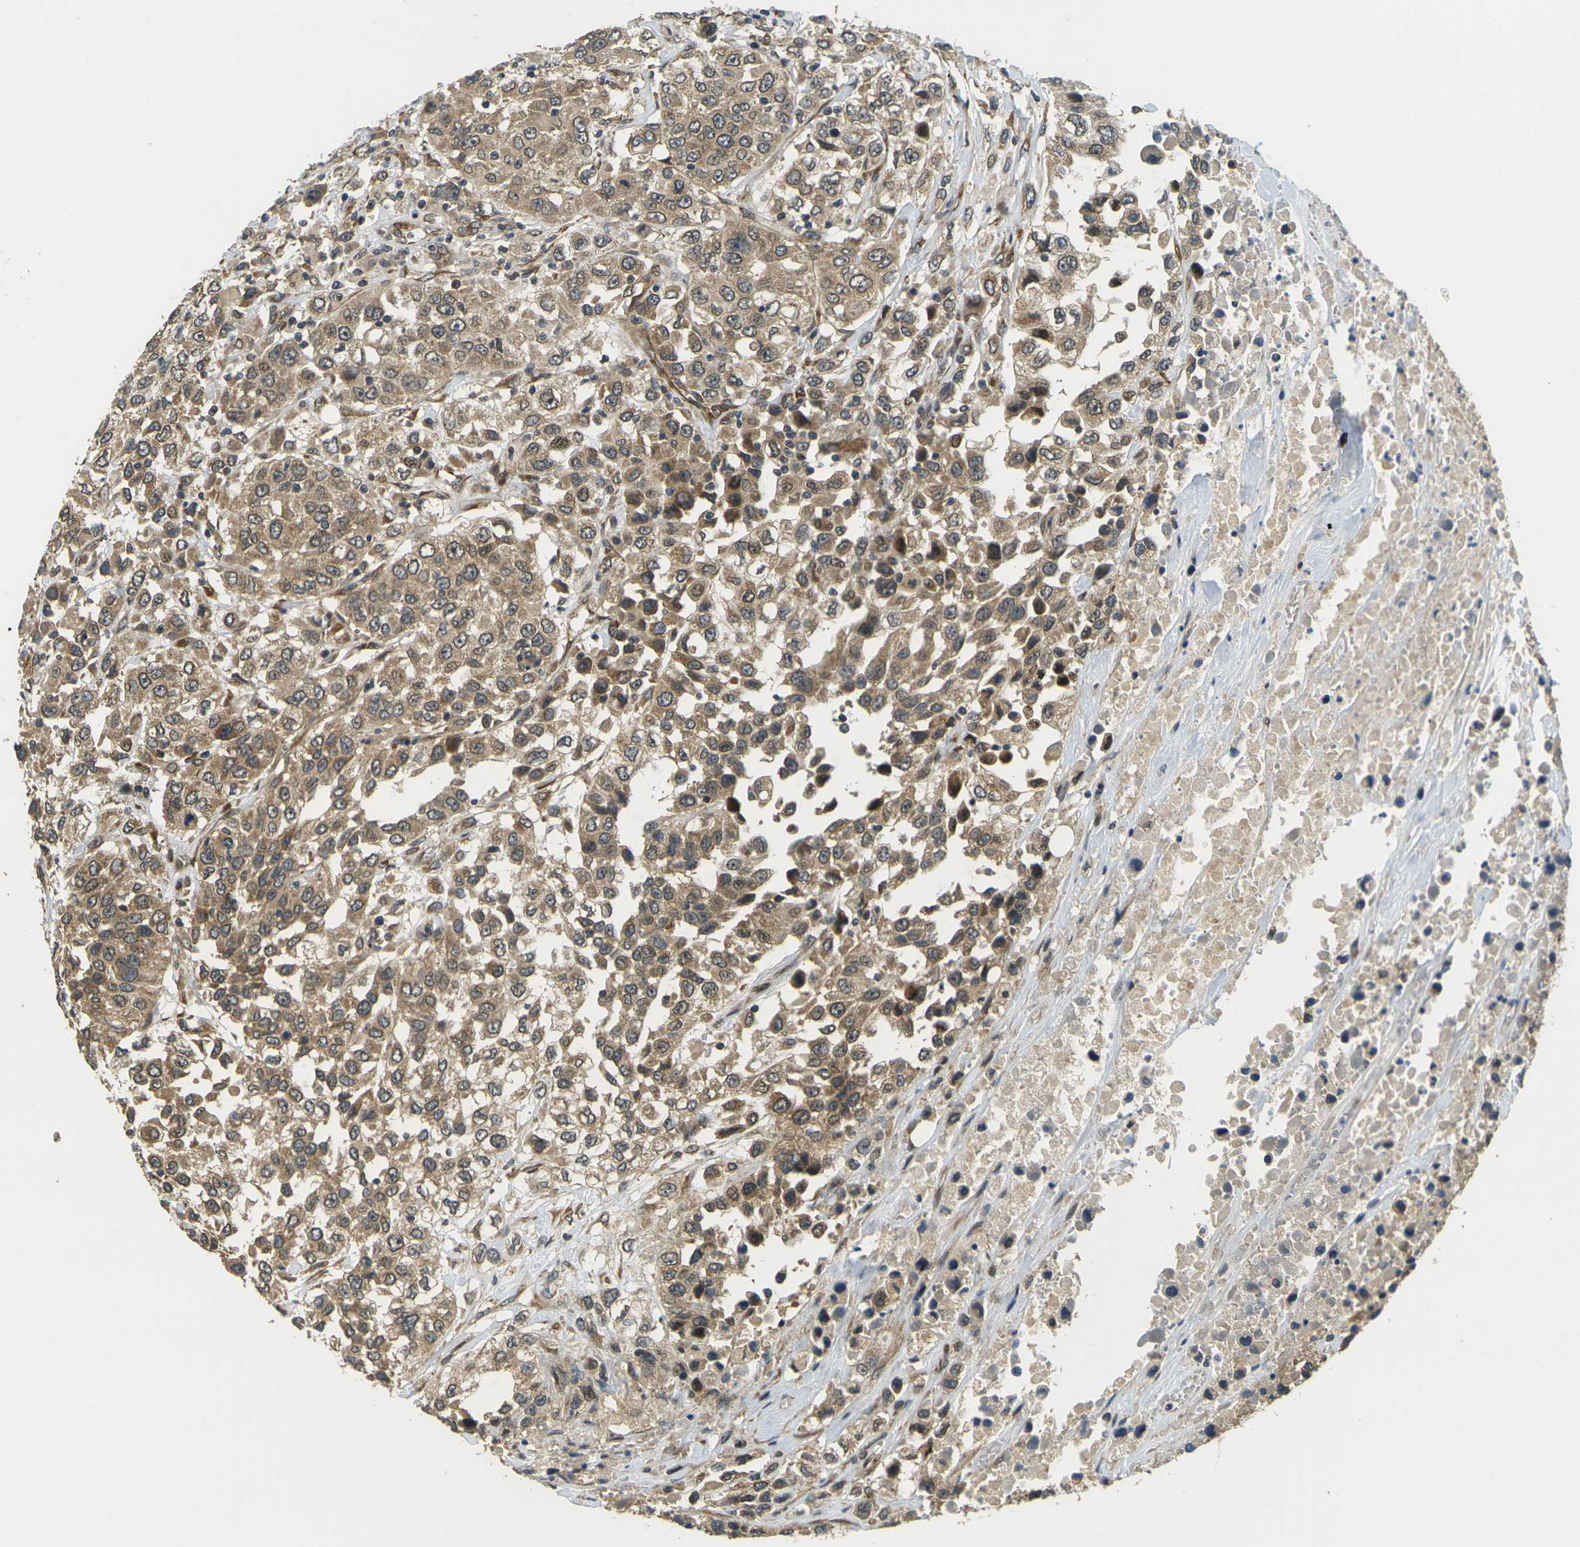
{"staining": {"intensity": "moderate", "quantity": ">75%", "location": "cytoplasmic/membranous"}, "tissue": "urothelial cancer", "cell_type": "Tumor cells", "image_type": "cancer", "snomed": [{"axis": "morphology", "description": "Urothelial carcinoma, High grade"}, {"axis": "topography", "description": "Urinary bladder"}], "caption": "Protein expression analysis of urothelial cancer exhibits moderate cytoplasmic/membranous expression in approximately >75% of tumor cells.", "gene": "FUT11", "patient": {"sex": "female", "age": 80}}